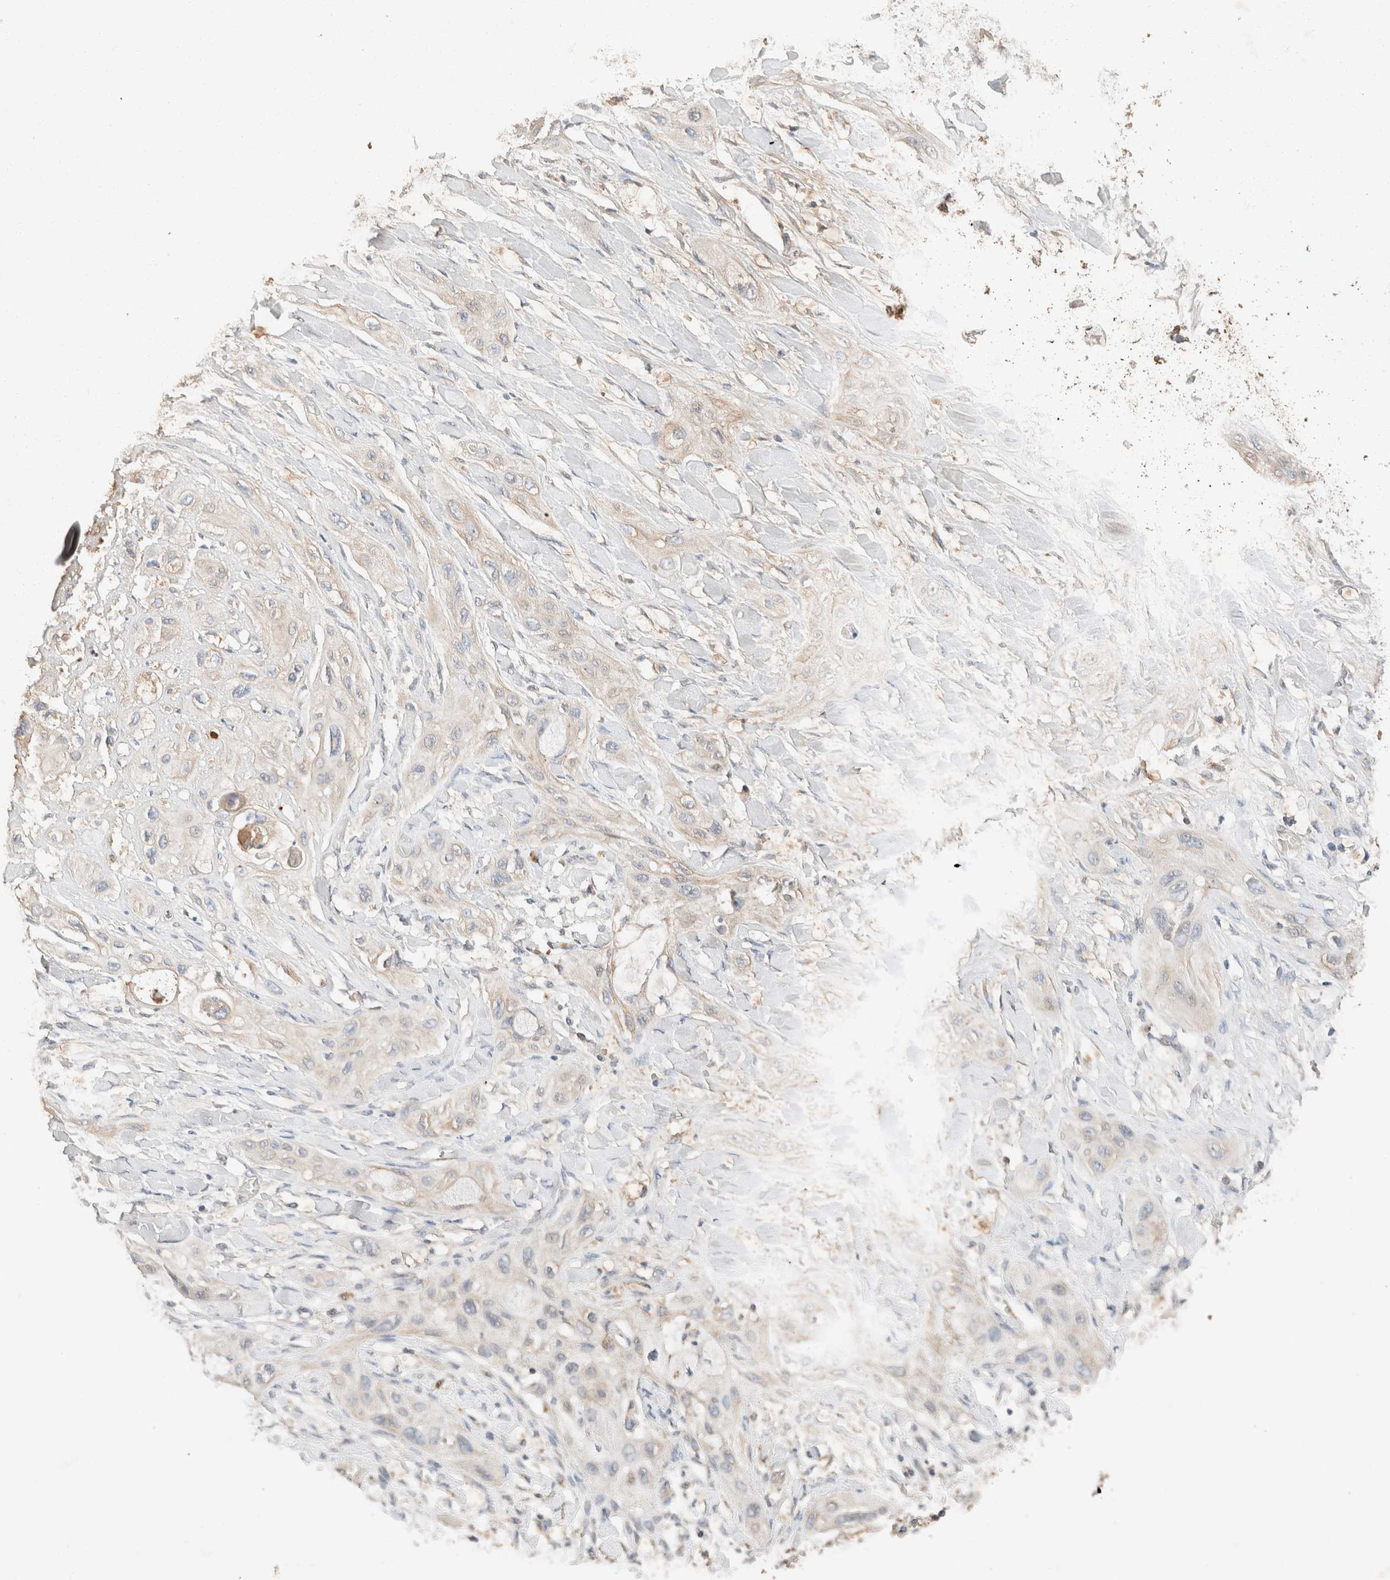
{"staining": {"intensity": "weak", "quantity": "<25%", "location": "cytoplasmic/membranous"}, "tissue": "lung cancer", "cell_type": "Tumor cells", "image_type": "cancer", "snomed": [{"axis": "morphology", "description": "Squamous cell carcinoma, NOS"}, {"axis": "topography", "description": "Lung"}], "caption": "There is no significant expression in tumor cells of squamous cell carcinoma (lung).", "gene": "TUBD1", "patient": {"sex": "female", "age": 47}}